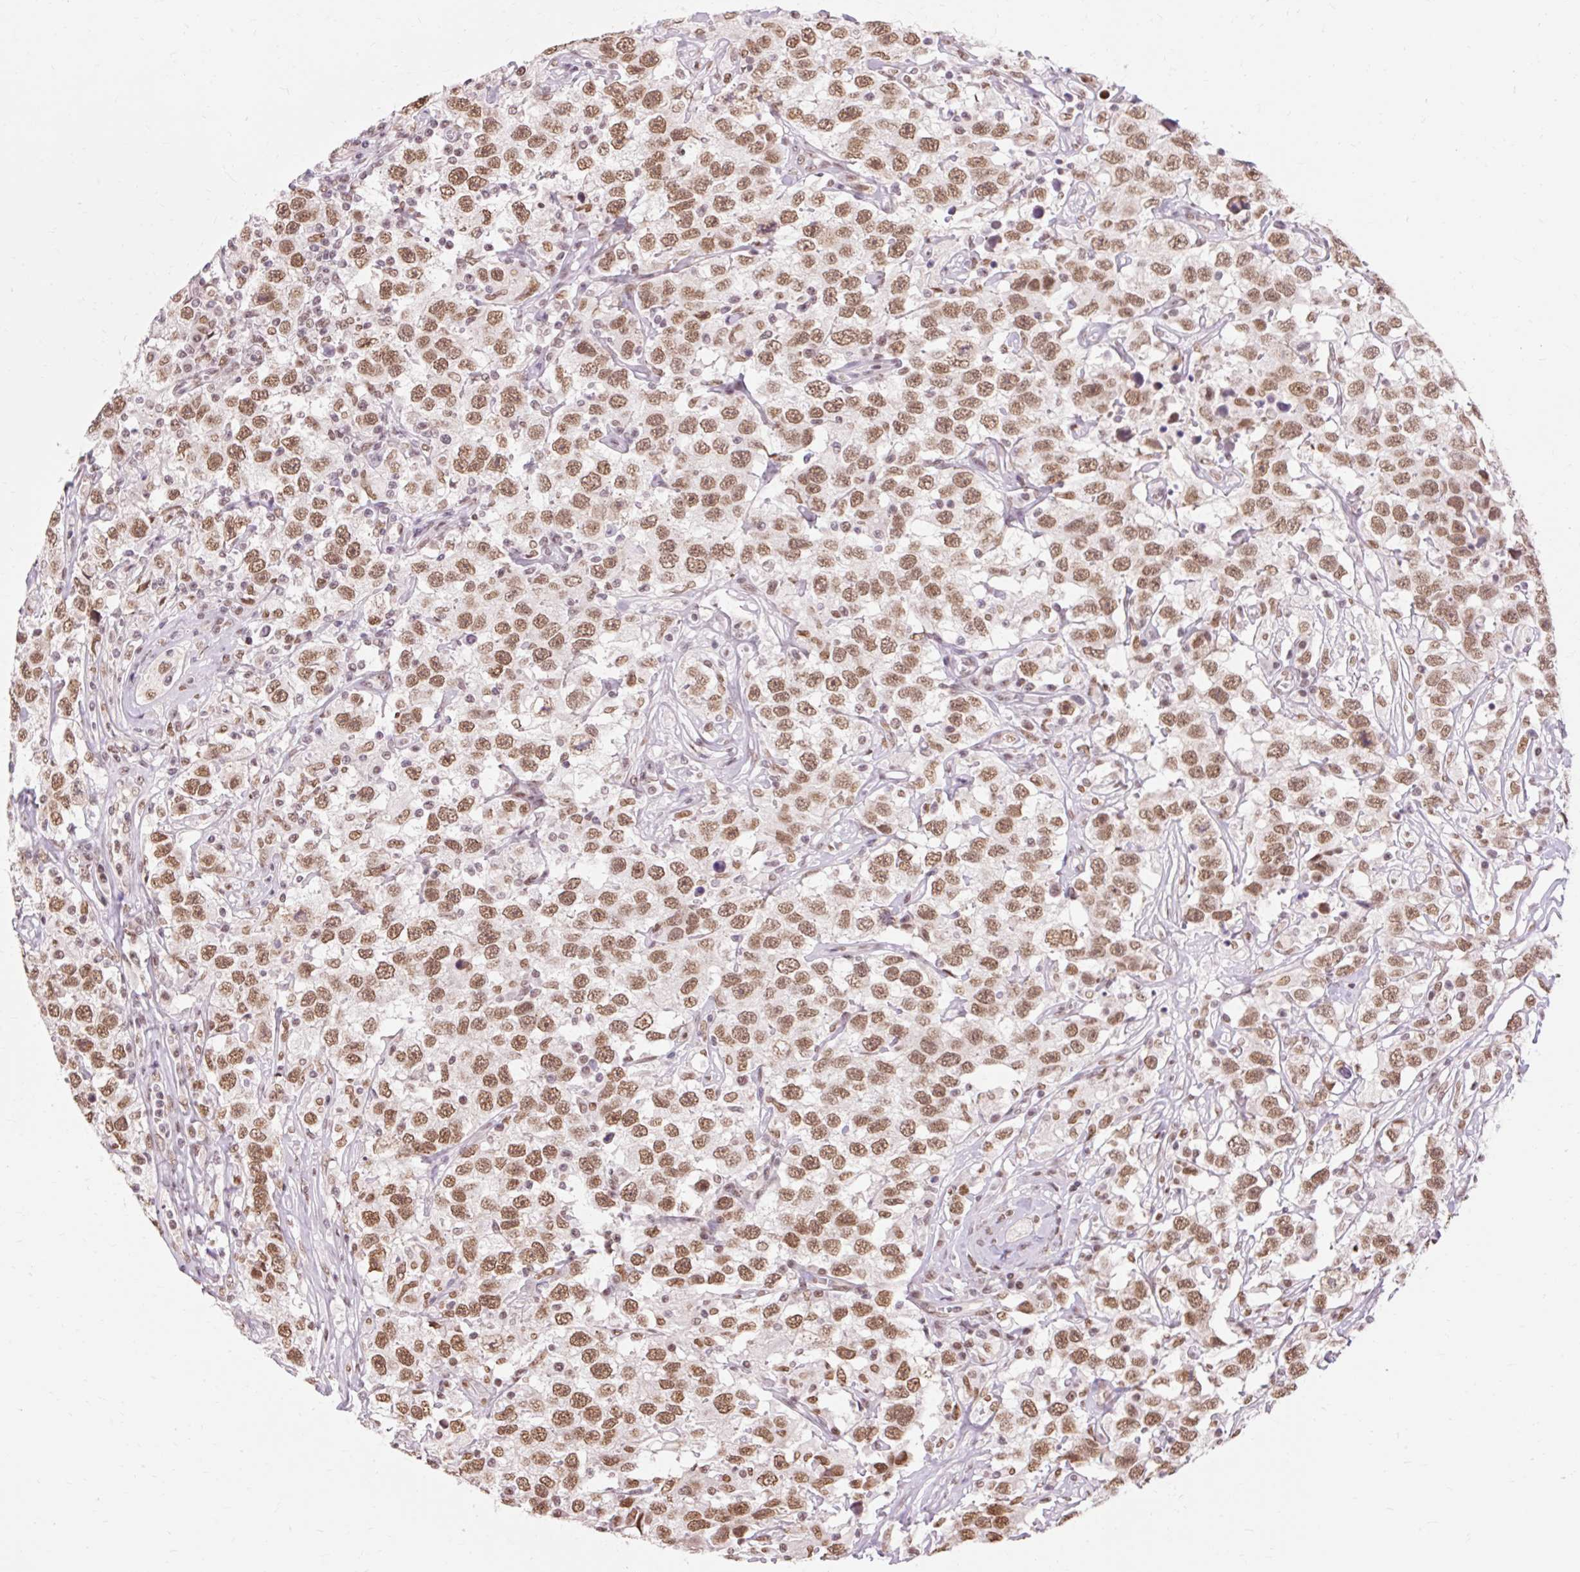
{"staining": {"intensity": "moderate", "quantity": ">75%", "location": "nuclear"}, "tissue": "testis cancer", "cell_type": "Tumor cells", "image_type": "cancer", "snomed": [{"axis": "morphology", "description": "Seminoma, NOS"}, {"axis": "topography", "description": "Testis"}], "caption": "Testis cancer (seminoma) stained with immunohistochemistry demonstrates moderate nuclear staining in approximately >75% of tumor cells.", "gene": "NPIPB12", "patient": {"sex": "male", "age": 41}}